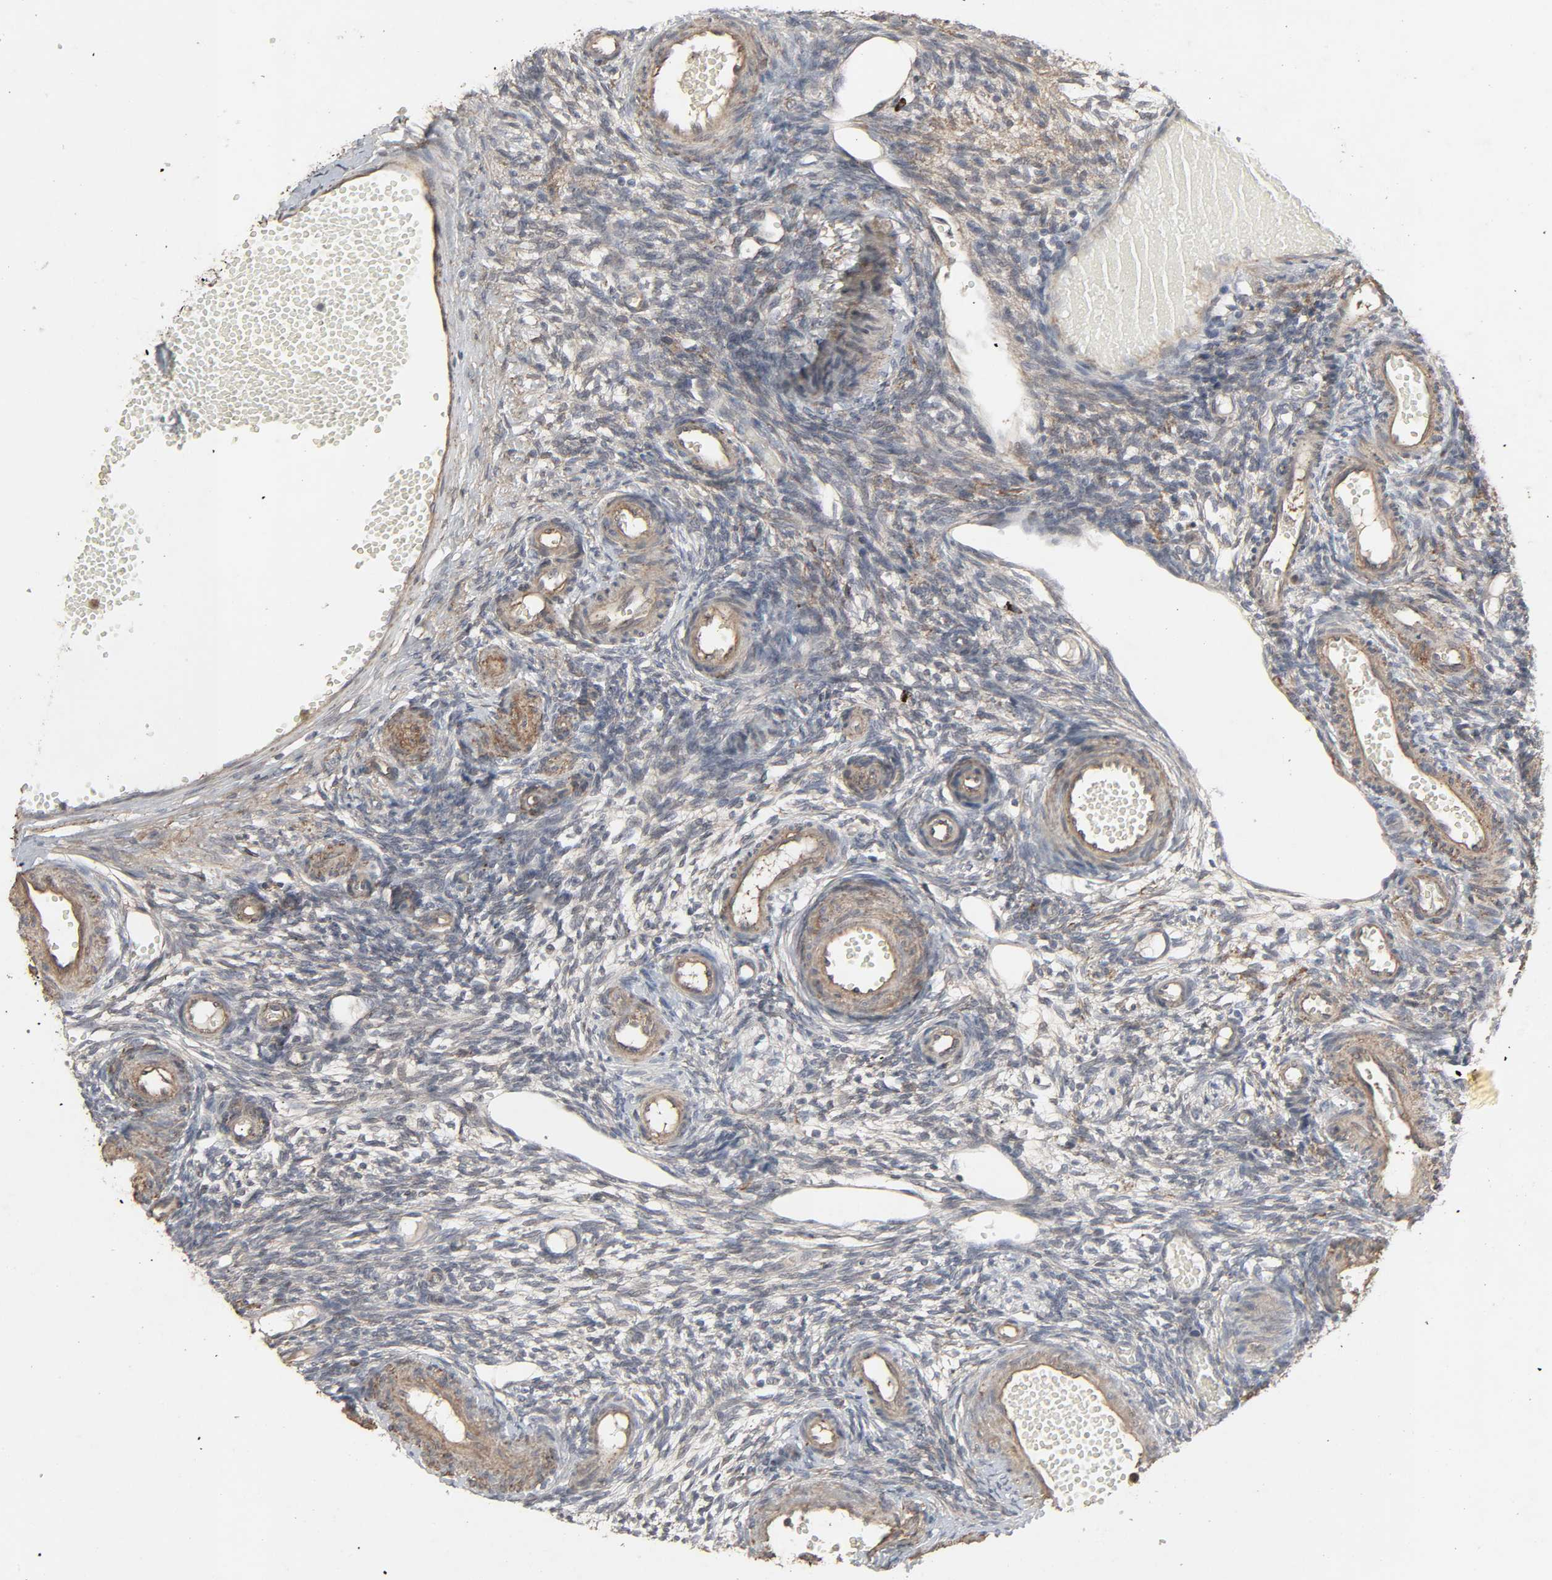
{"staining": {"intensity": "weak", "quantity": "25%-75%", "location": "cytoplasmic/membranous"}, "tissue": "ovary", "cell_type": "Ovarian stroma cells", "image_type": "normal", "snomed": [{"axis": "morphology", "description": "Normal tissue, NOS"}, {"axis": "topography", "description": "Ovary"}], "caption": "IHC photomicrograph of unremarkable ovary: human ovary stained using immunohistochemistry (IHC) displays low levels of weak protein expression localized specifically in the cytoplasmic/membranous of ovarian stroma cells, appearing as a cytoplasmic/membranous brown color.", "gene": "ADCY4", "patient": {"sex": "female", "age": 35}}